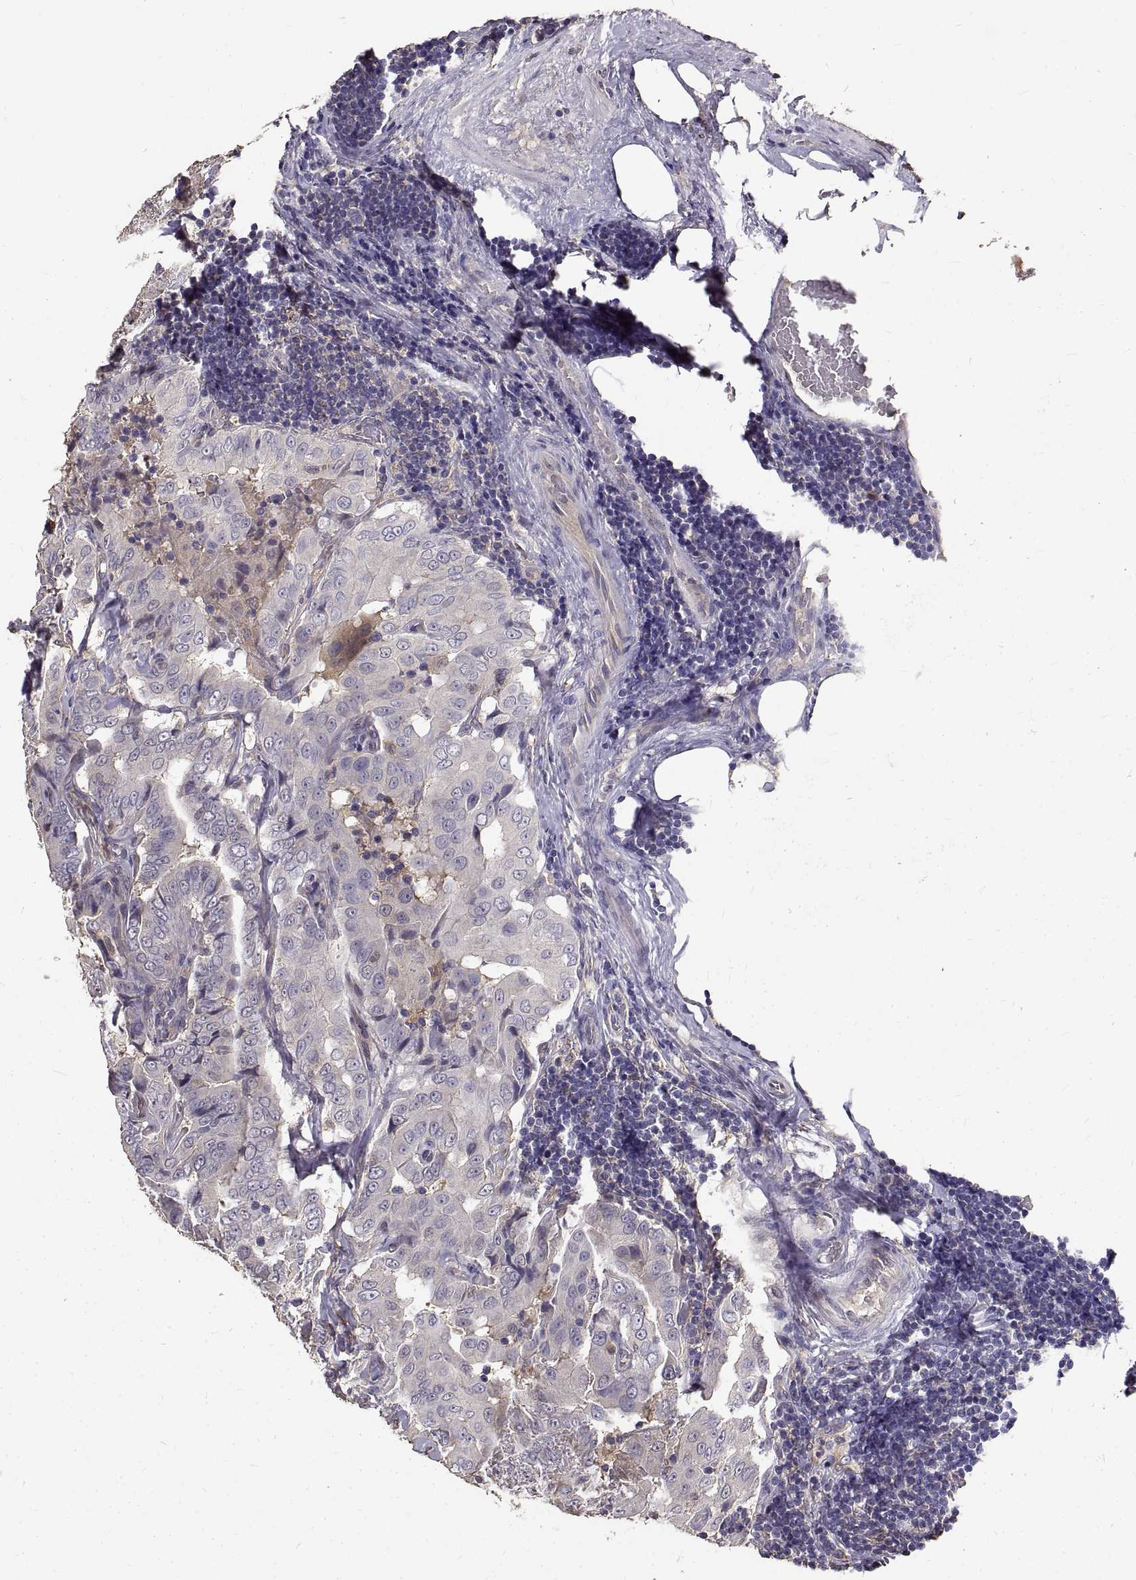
{"staining": {"intensity": "negative", "quantity": "none", "location": "none"}, "tissue": "thyroid cancer", "cell_type": "Tumor cells", "image_type": "cancer", "snomed": [{"axis": "morphology", "description": "Papillary adenocarcinoma, NOS"}, {"axis": "topography", "description": "Thyroid gland"}], "caption": "Immunohistochemistry photomicrograph of thyroid cancer stained for a protein (brown), which reveals no expression in tumor cells.", "gene": "PEA15", "patient": {"sex": "male", "age": 61}}